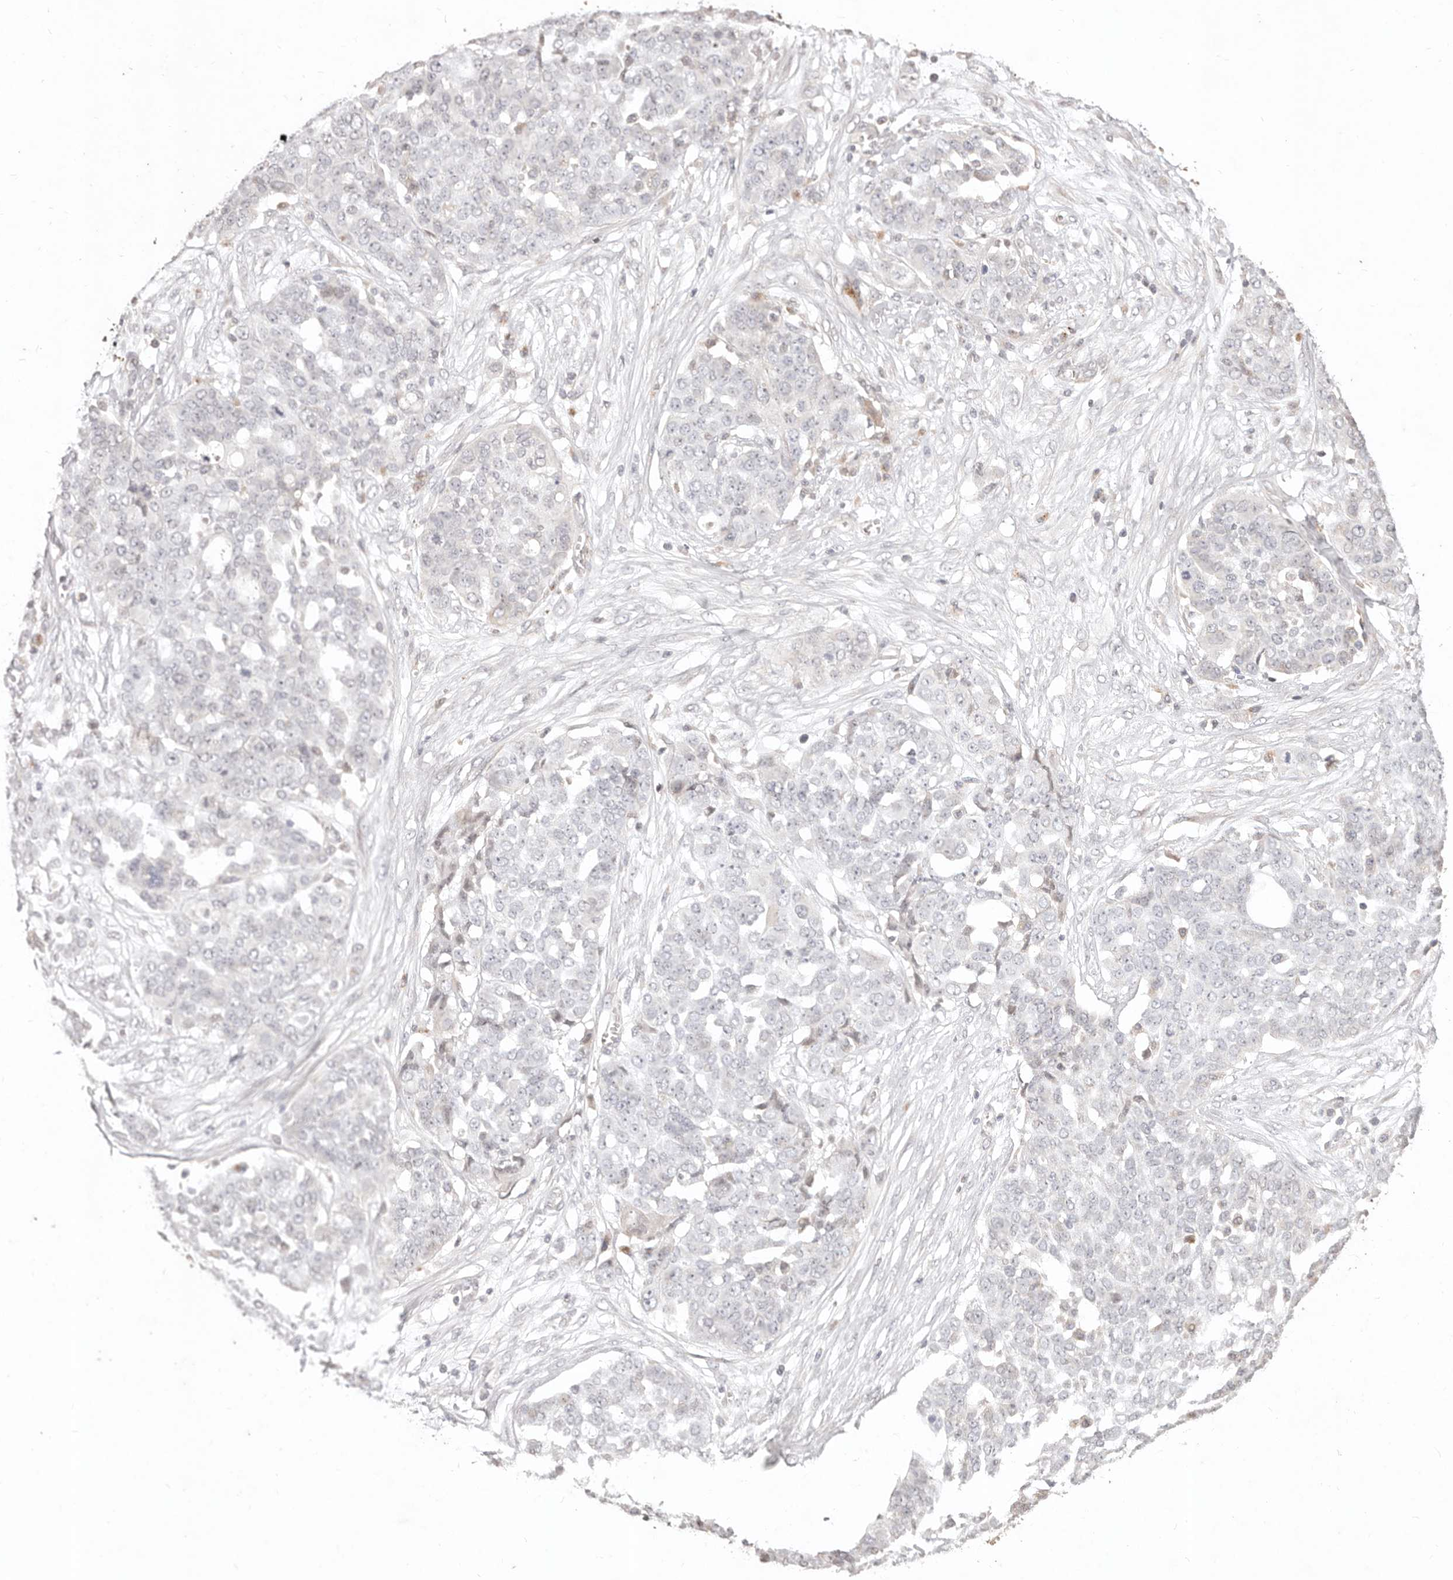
{"staining": {"intensity": "negative", "quantity": "none", "location": "none"}, "tissue": "ovarian cancer", "cell_type": "Tumor cells", "image_type": "cancer", "snomed": [{"axis": "morphology", "description": "Cystadenocarcinoma, serous, NOS"}, {"axis": "topography", "description": "Soft tissue"}, {"axis": "topography", "description": "Ovary"}], "caption": "Tumor cells show no significant protein positivity in ovarian cancer.", "gene": "KIF9", "patient": {"sex": "female", "age": 57}}